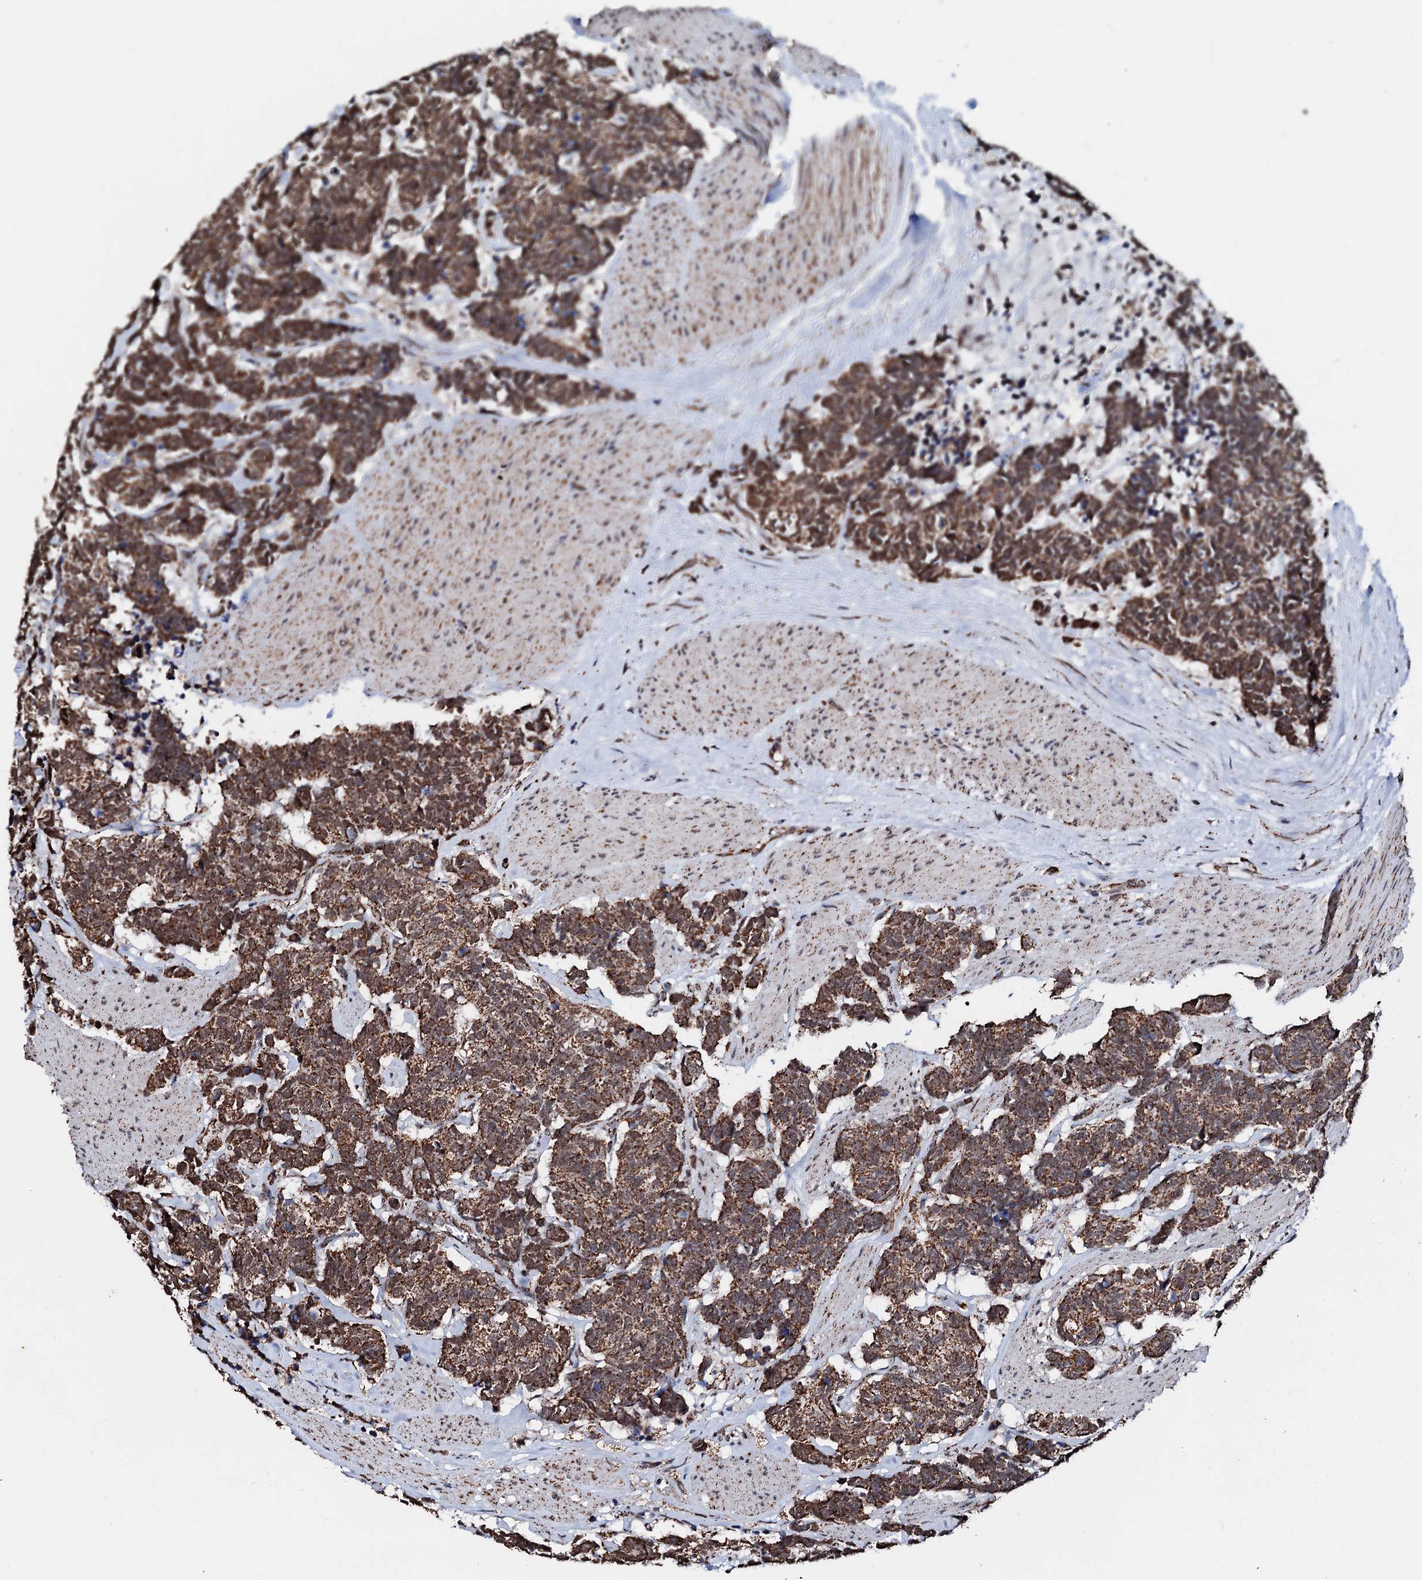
{"staining": {"intensity": "strong", "quantity": ">75%", "location": "cytoplasmic/membranous"}, "tissue": "carcinoid", "cell_type": "Tumor cells", "image_type": "cancer", "snomed": [{"axis": "morphology", "description": "Carcinoma, NOS"}, {"axis": "morphology", "description": "Carcinoid, malignant, NOS"}, {"axis": "topography", "description": "Urinary bladder"}], "caption": "Human carcinoid stained for a protein (brown) shows strong cytoplasmic/membranous positive positivity in about >75% of tumor cells.", "gene": "SECISBP2L", "patient": {"sex": "male", "age": 57}}